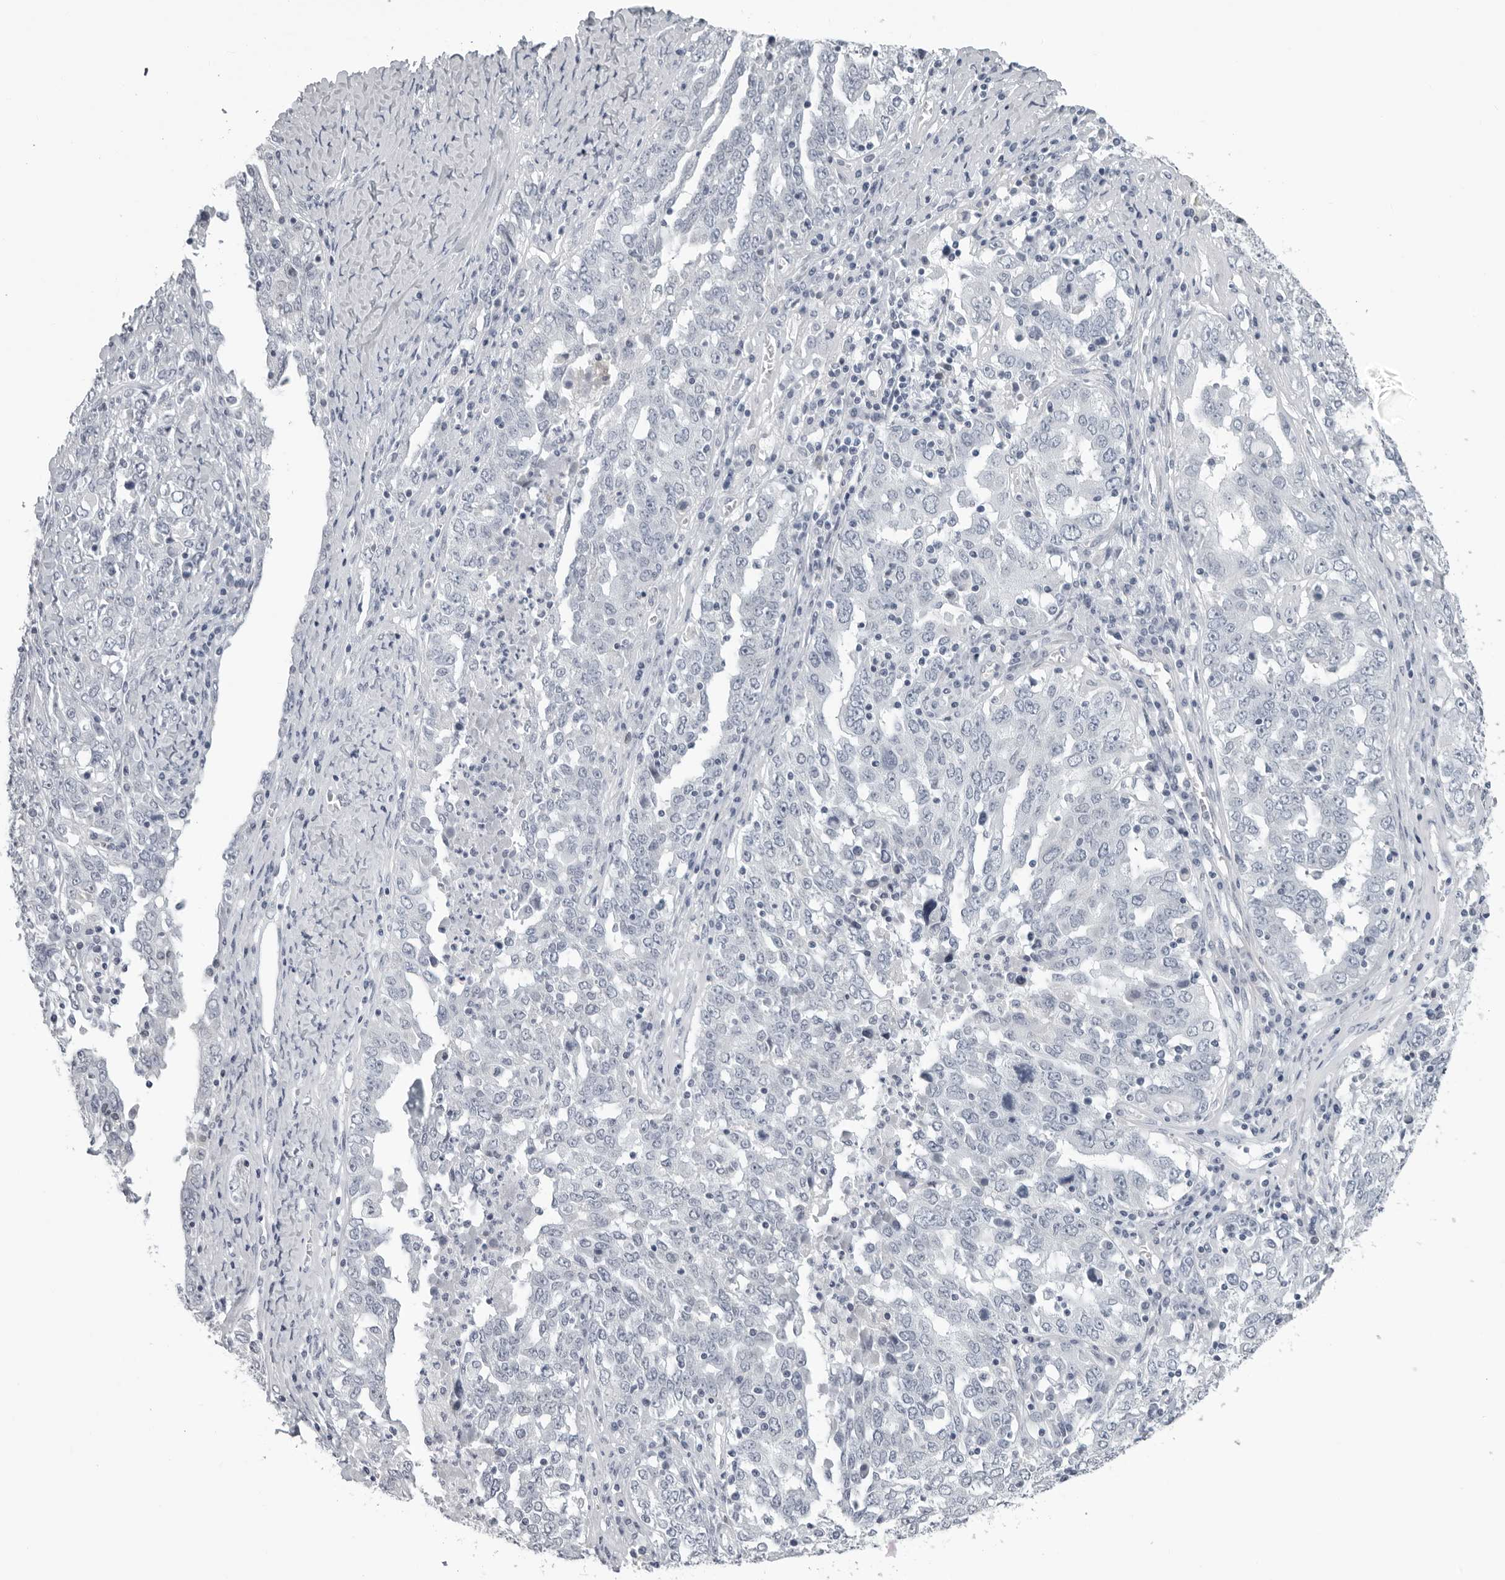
{"staining": {"intensity": "negative", "quantity": "none", "location": "none"}, "tissue": "ovarian cancer", "cell_type": "Tumor cells", "image_type": "cancer", "snomed": [{"axis": "morphology", "description": "Carcinoma, endometroid"}, {"axis": "topography", "description": "Ovary"}], "caption": "Tumor cells show no significant positivity in ovarian cancer (endometroid carcinoma).", "gene": "OPLAH", "patient": {"sex": "female", "age": 62}}